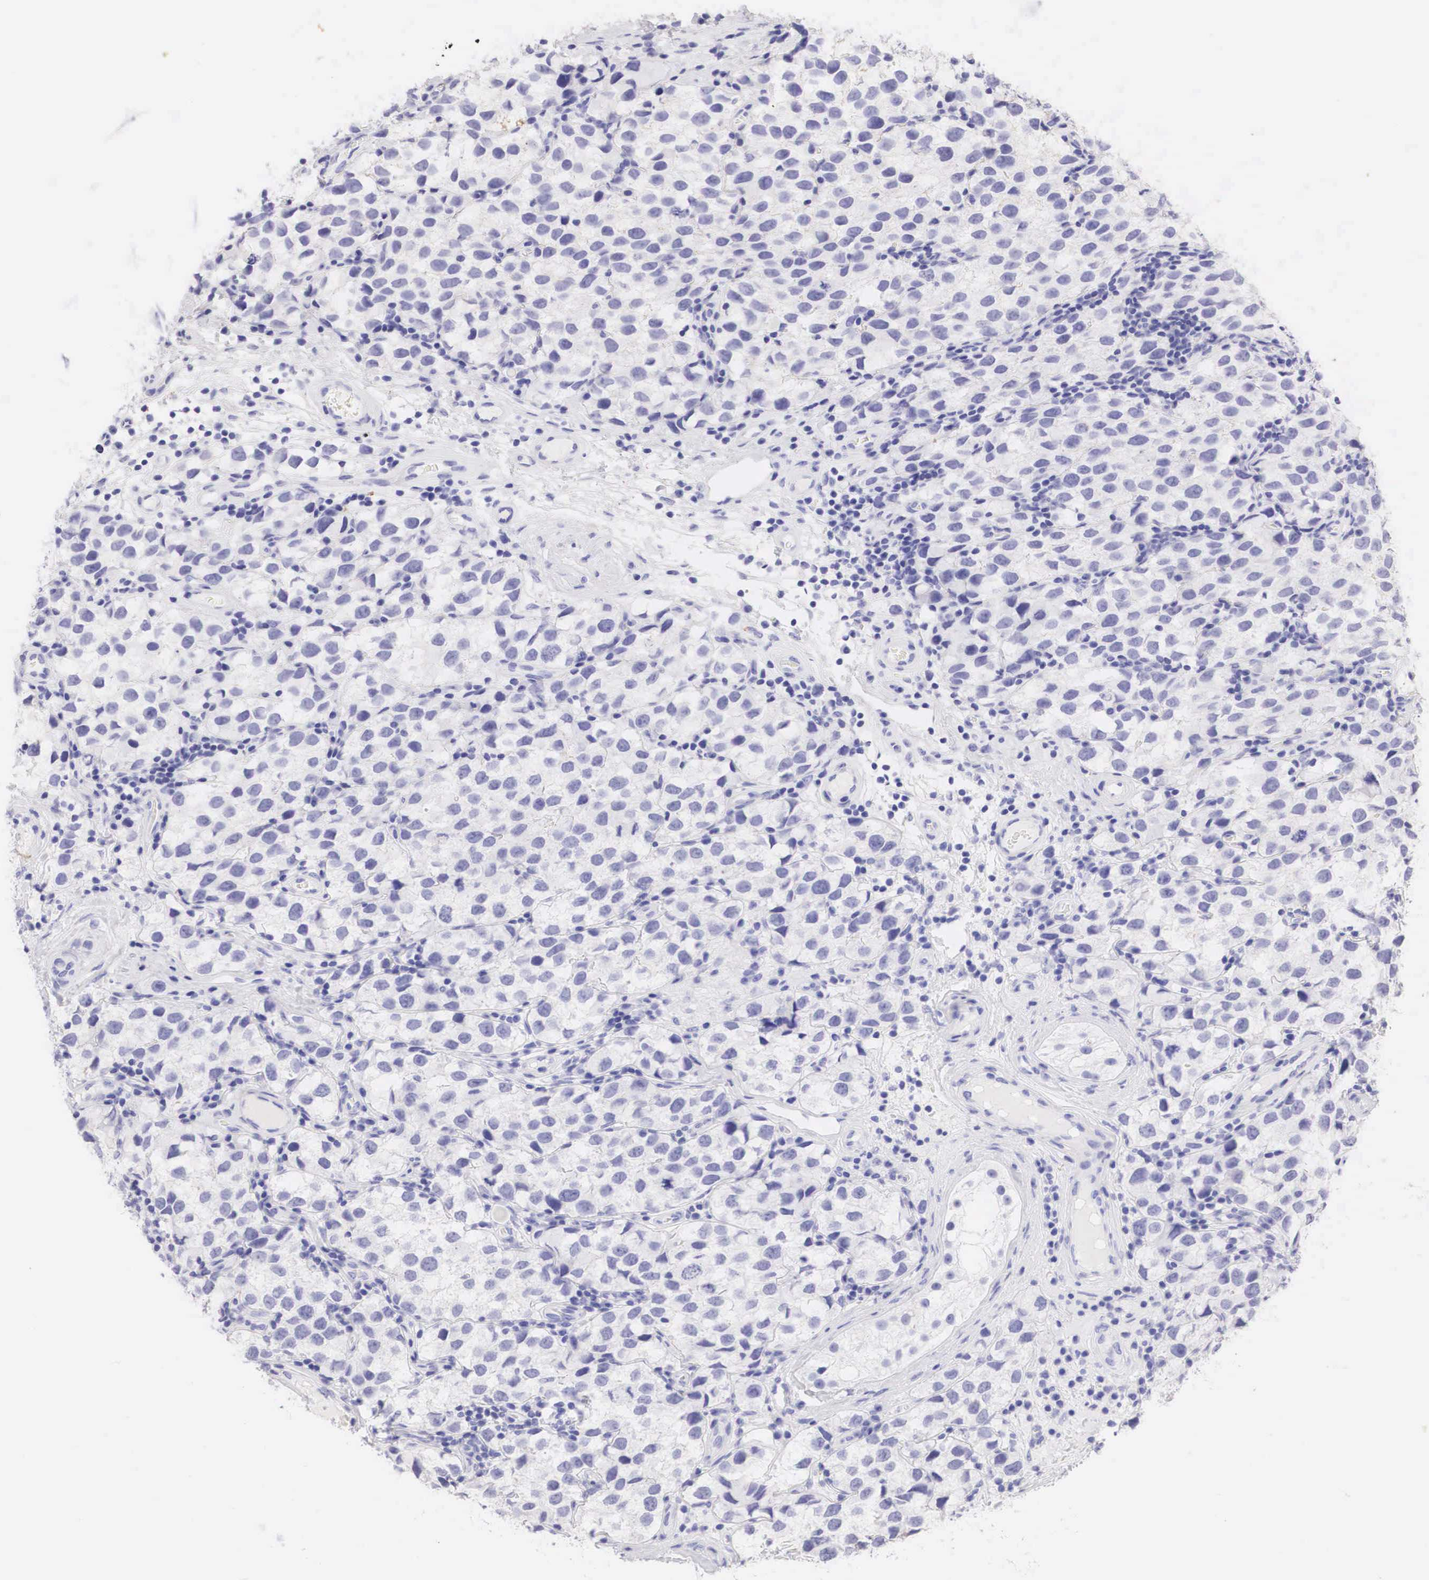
{"staining": {"intensity": "negative", "quantity": "none", "location": "none"}, "tissue": "testis cancer", "cell_type": "Tumor cells", "image_type": "cancer", "snomed": [{"axis": "morphology", "description": "Seminoma, NOS"}, {"axis": "topography", "description": "Testis"}], "caption": "This is an immunohistochemistry histopathology image of human testis seminoma. There is no positivity in tumor cells.", "gene": "ERBB2", "patient": {"sex": "male", "age": 39}}